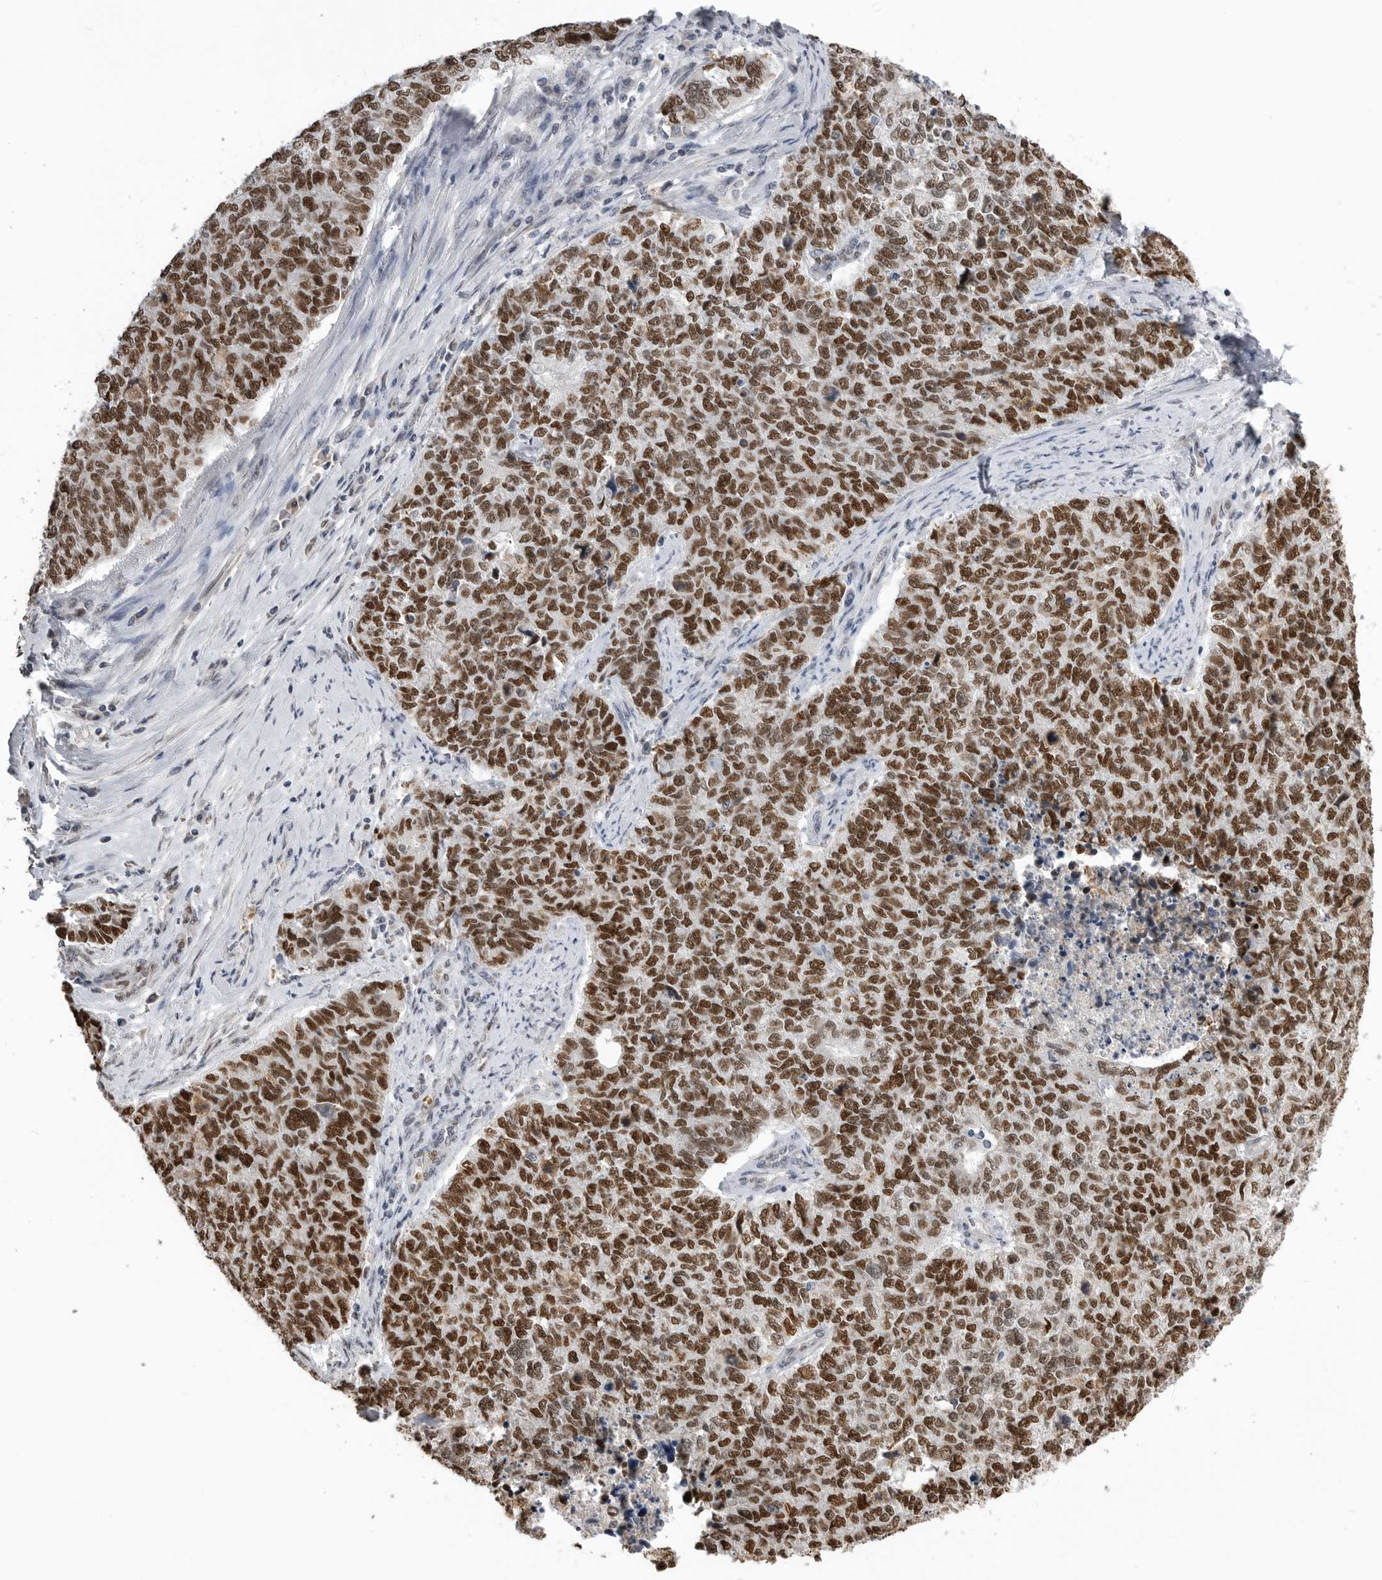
{"staining": {"intensity": "strong", "quantity": ">75%", "location": "nuclear"}, "tissue": "cervical cancer", "cell_type": "Tumor cells", "image_type": "cancer", "snomed": [{"axis": "morphology", "description": "Squamous cell carcinoma, NOS"}, {"axis": "topography", "description": "Cervix"}], "caption": "Tumor cells demonstrate high levels of strong nuclear expression in about >75% of cells in human squamous cell carcinoma (cervical). Immunohistochemistry stains the protein in brown and the nuclei are stained blue.", "gene": "SMARCC1", "patient": {"sex": "female", "age": 63}}